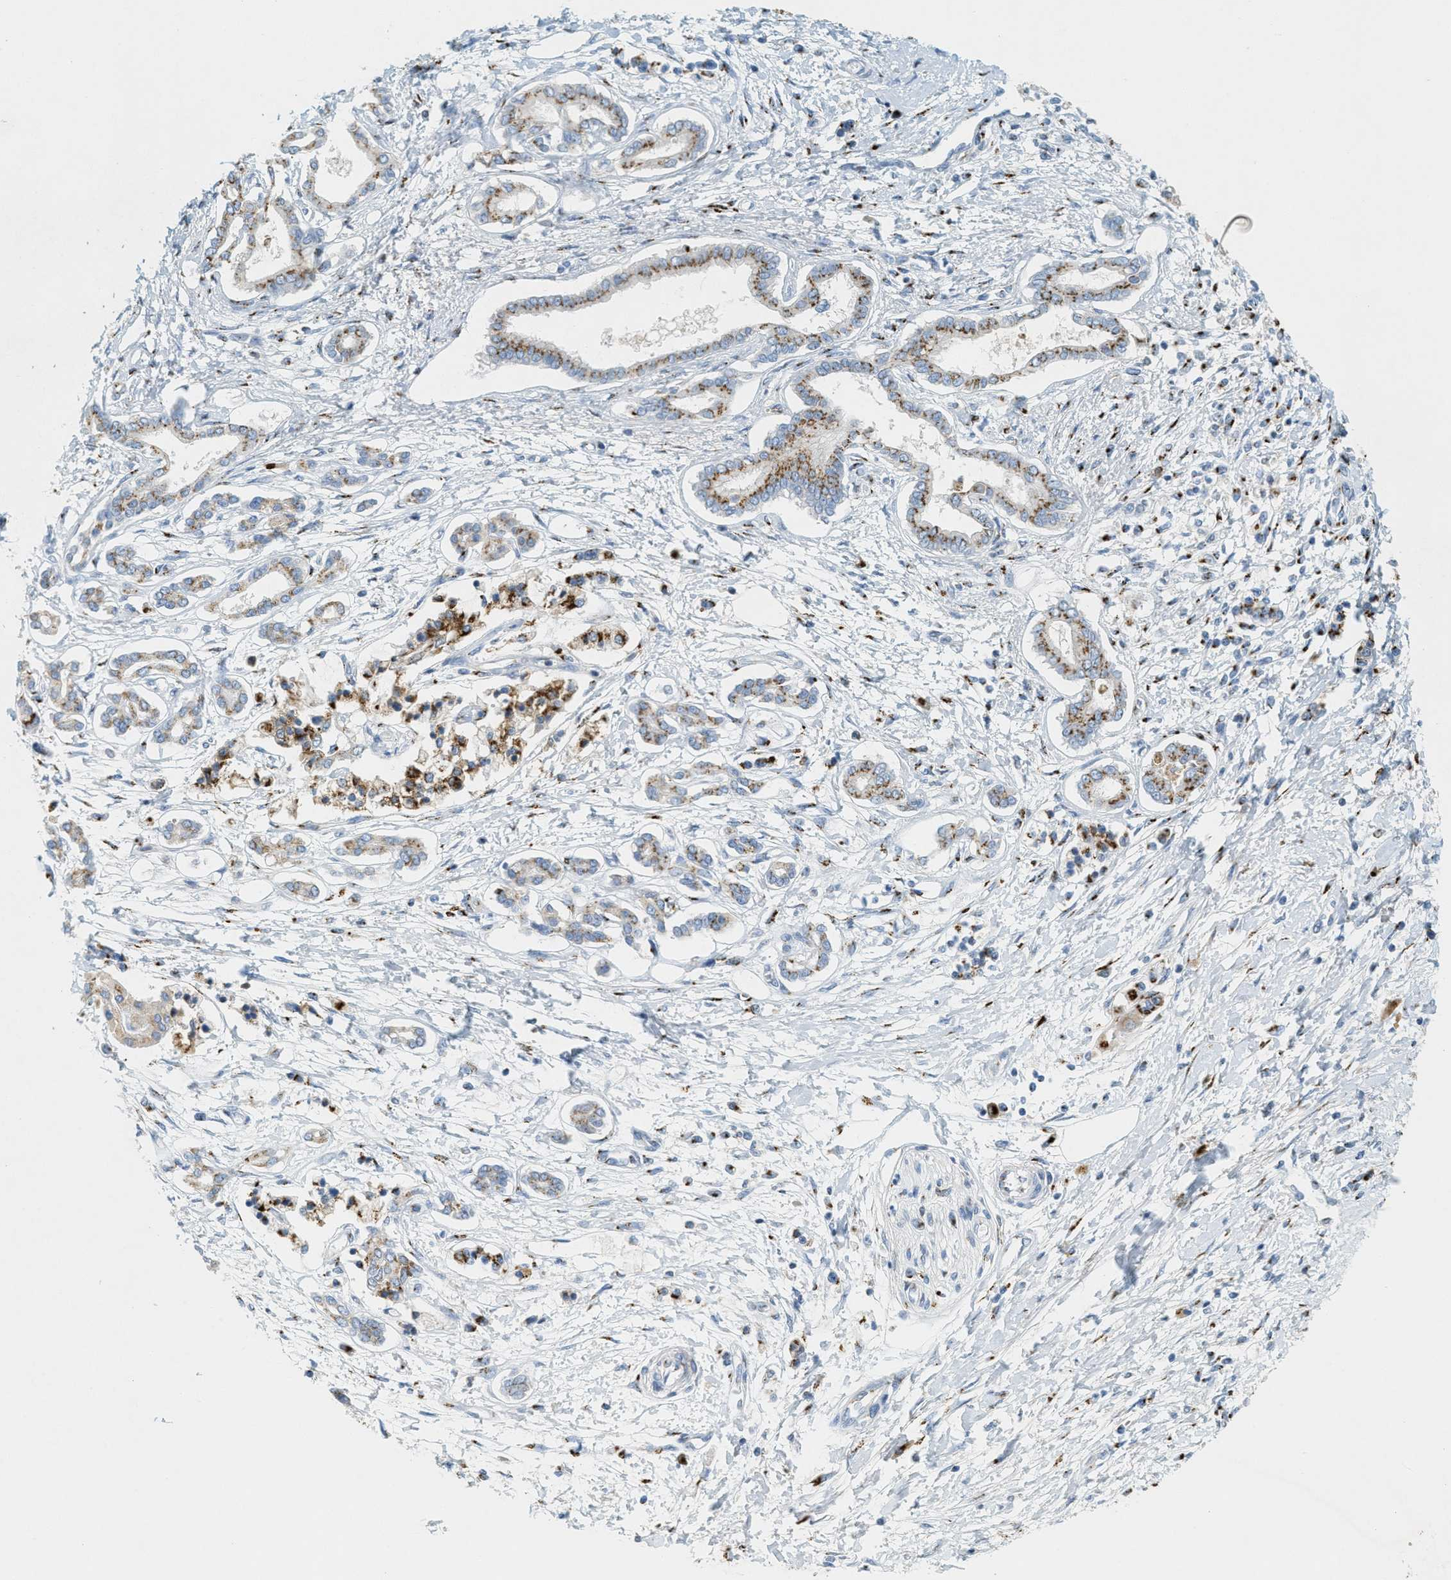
{"staining": {"intensity": "moderate", "quantity": "25%-75%", "location": "cytoplasmic/membranous"}, "tissue": "pancreatic cancer", "cell_type": "Tumor cells", "image_type": "cancer", "snomed": [{"axis": "morphology", "description": "Adenocarcinoma, NOS"}, {"axis": "topography", "description": "Pancreas"}], "caption": "Protein staining reveals moderate cytoplasmic/membranous staining in approximately 25%-75% of tumor cells in pancreatic cancer (adenocarcinoma).", "gene": "ENTPD4", "patient": {"sex": "male", "age": 56}}